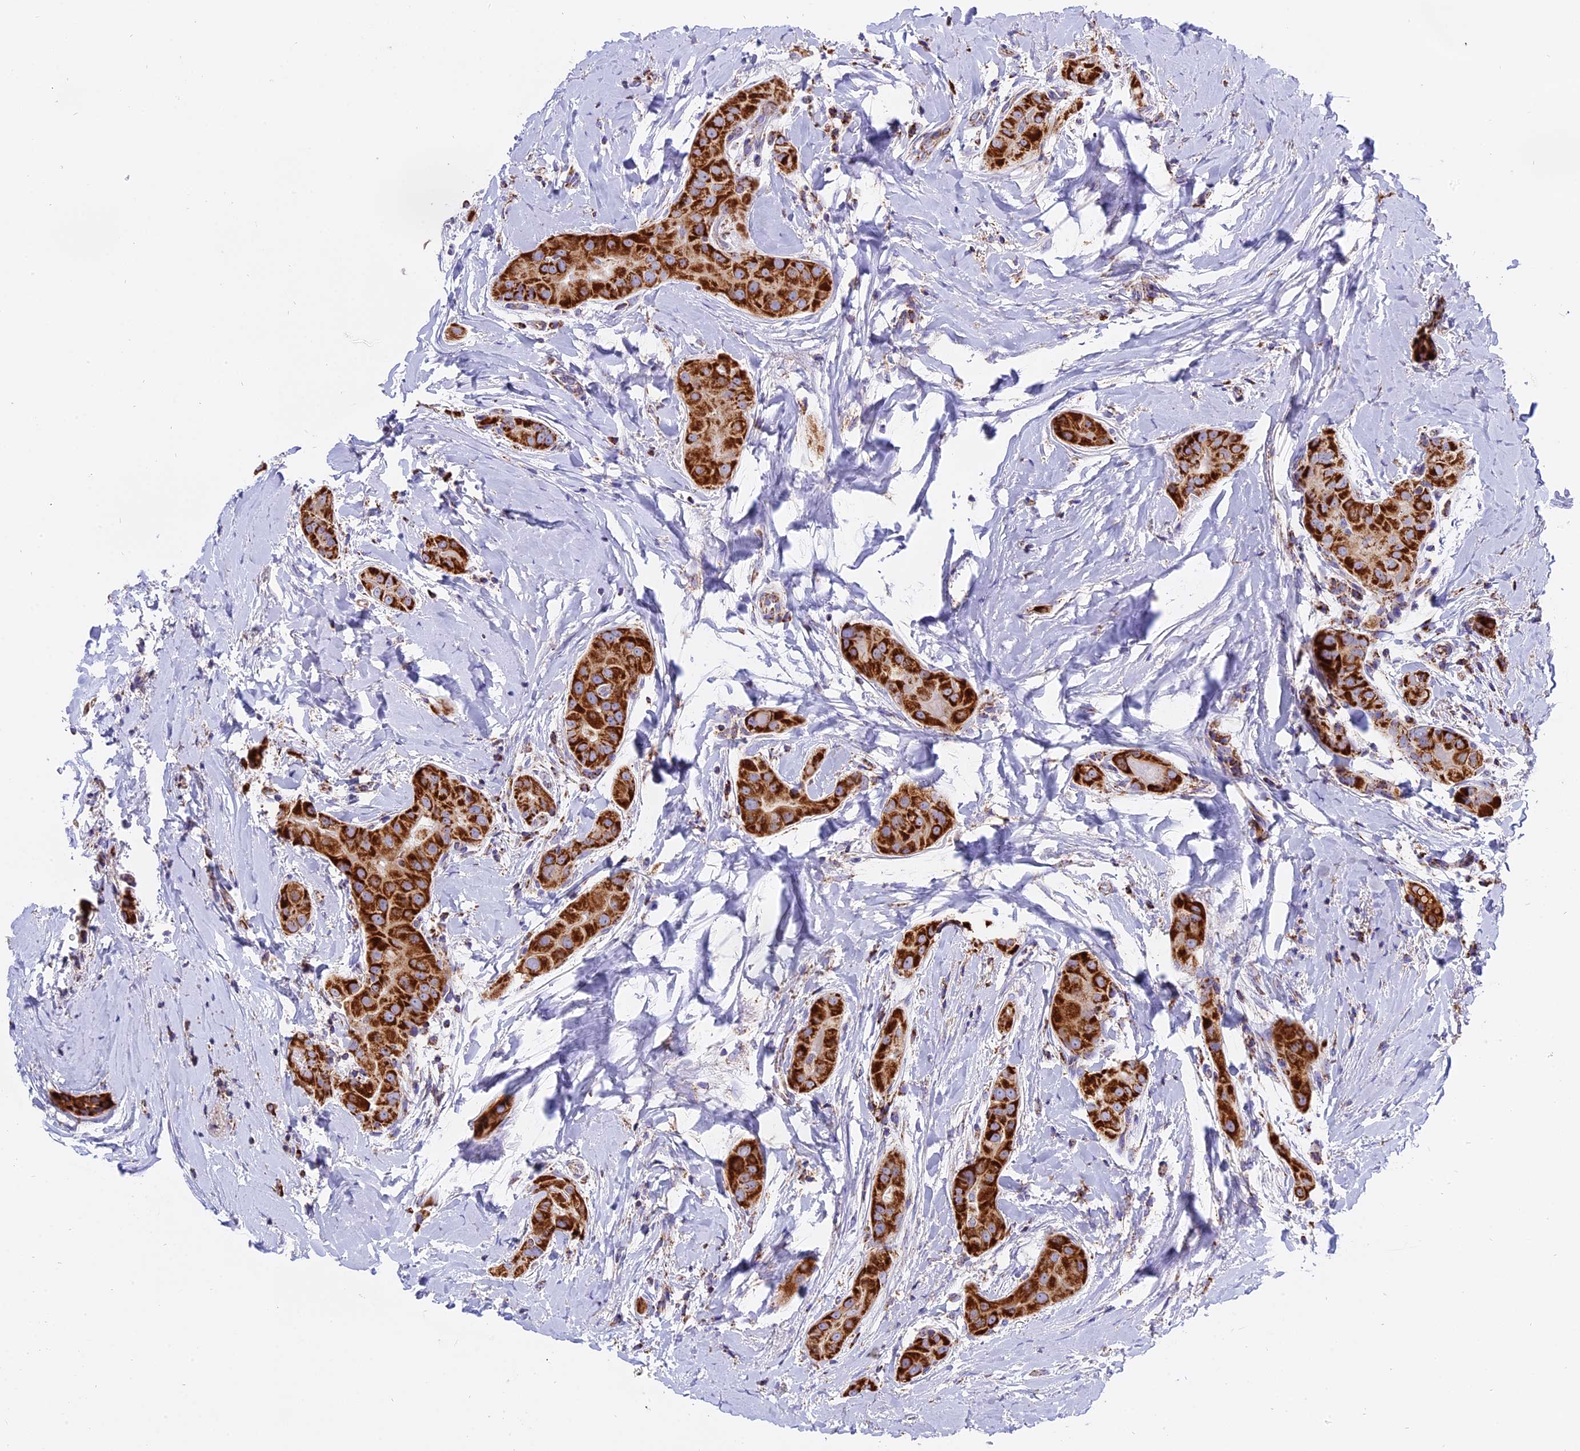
{"staining": {"intensity": "strong", "quantity": ">75%", "location": "cytoplasmic/membranous"}, "tissue": "thyroid cancer", "cell_type": "Tumor cells", "image_type": "cancer", "snomed": [{"axis": "morphology", "description": "Papillary adenocarcinoma, NOS"}, {"axis": "topography", "description": "Thyroid gland"}], "caption": "A photomicrograph of thyroid papillary adenocarcinoma stained for a protein reveals strong cytoplasmic/membranous brown staining in tumor cells. (Stains: DAB (3,3'-diaminobenzidine) in brown, nuclei in blue, Microscopy: brightfield microscopy at high magnification).", "gene": "MRPS34", "patient": {"sex": "male", "age": 33}}